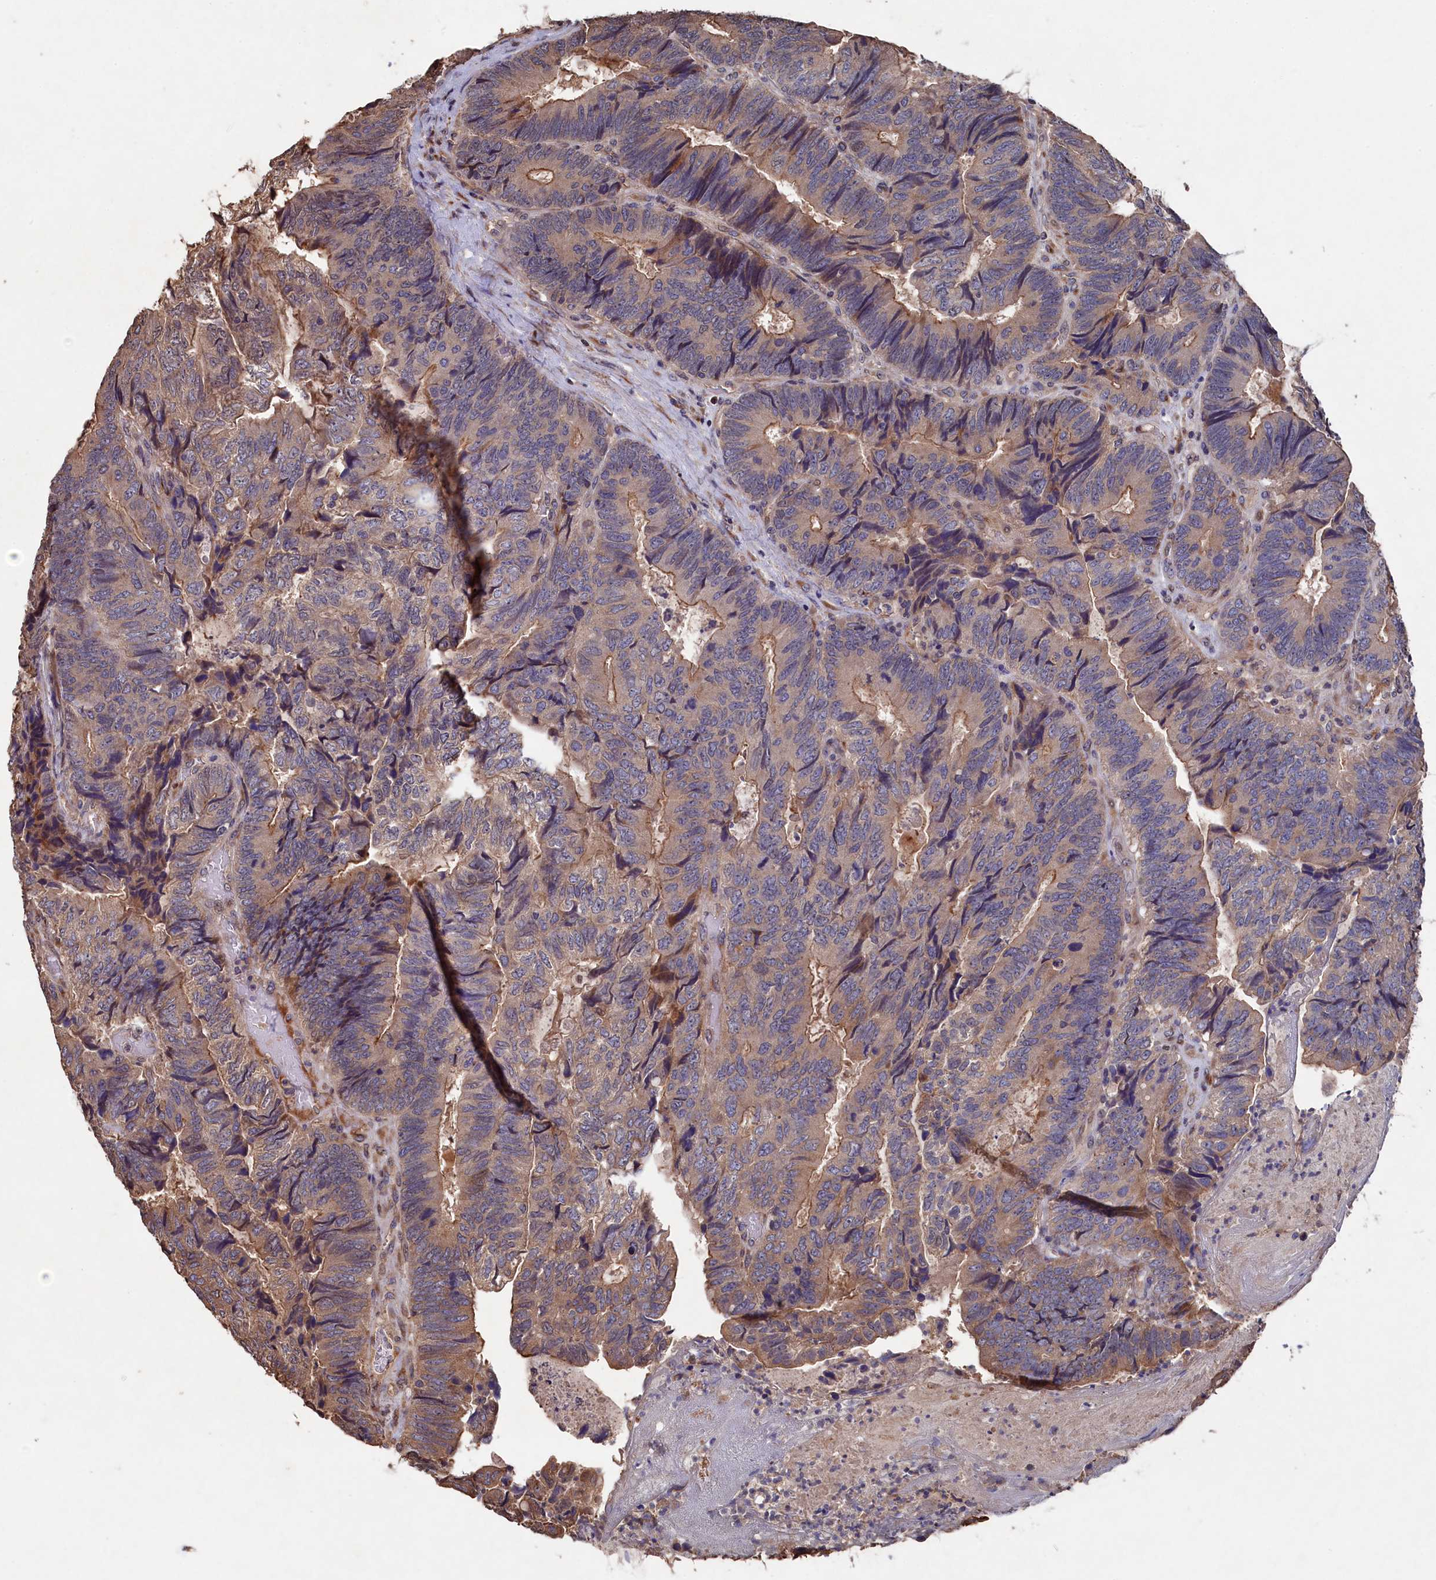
{"staining": {"intensity": "weak", "quantity": "25%-75%", "location": "cytoplasmic/membranous"}, "tissue": "colorectal cancer", "cell_type": "Tumor cells", "image_type": "cancer", "snomed": [{"axis": "morphology", "description": "Adenocarcinoma, NOS"}, {"axis": "topography", "description": "Colon"}], "caption": "Immunohistochemistry micrograph of neoplastic tissue: colorectal cancer stained using immunohistochemistry demonstrates low levels of weak protein expression localized specifically in the cytoplasmic/membranous of tumor cells, appearing as a cytoplasmic/membranous brown color.", "gene": "NAA60", "patient": {"sex": "female", "age": 67}}